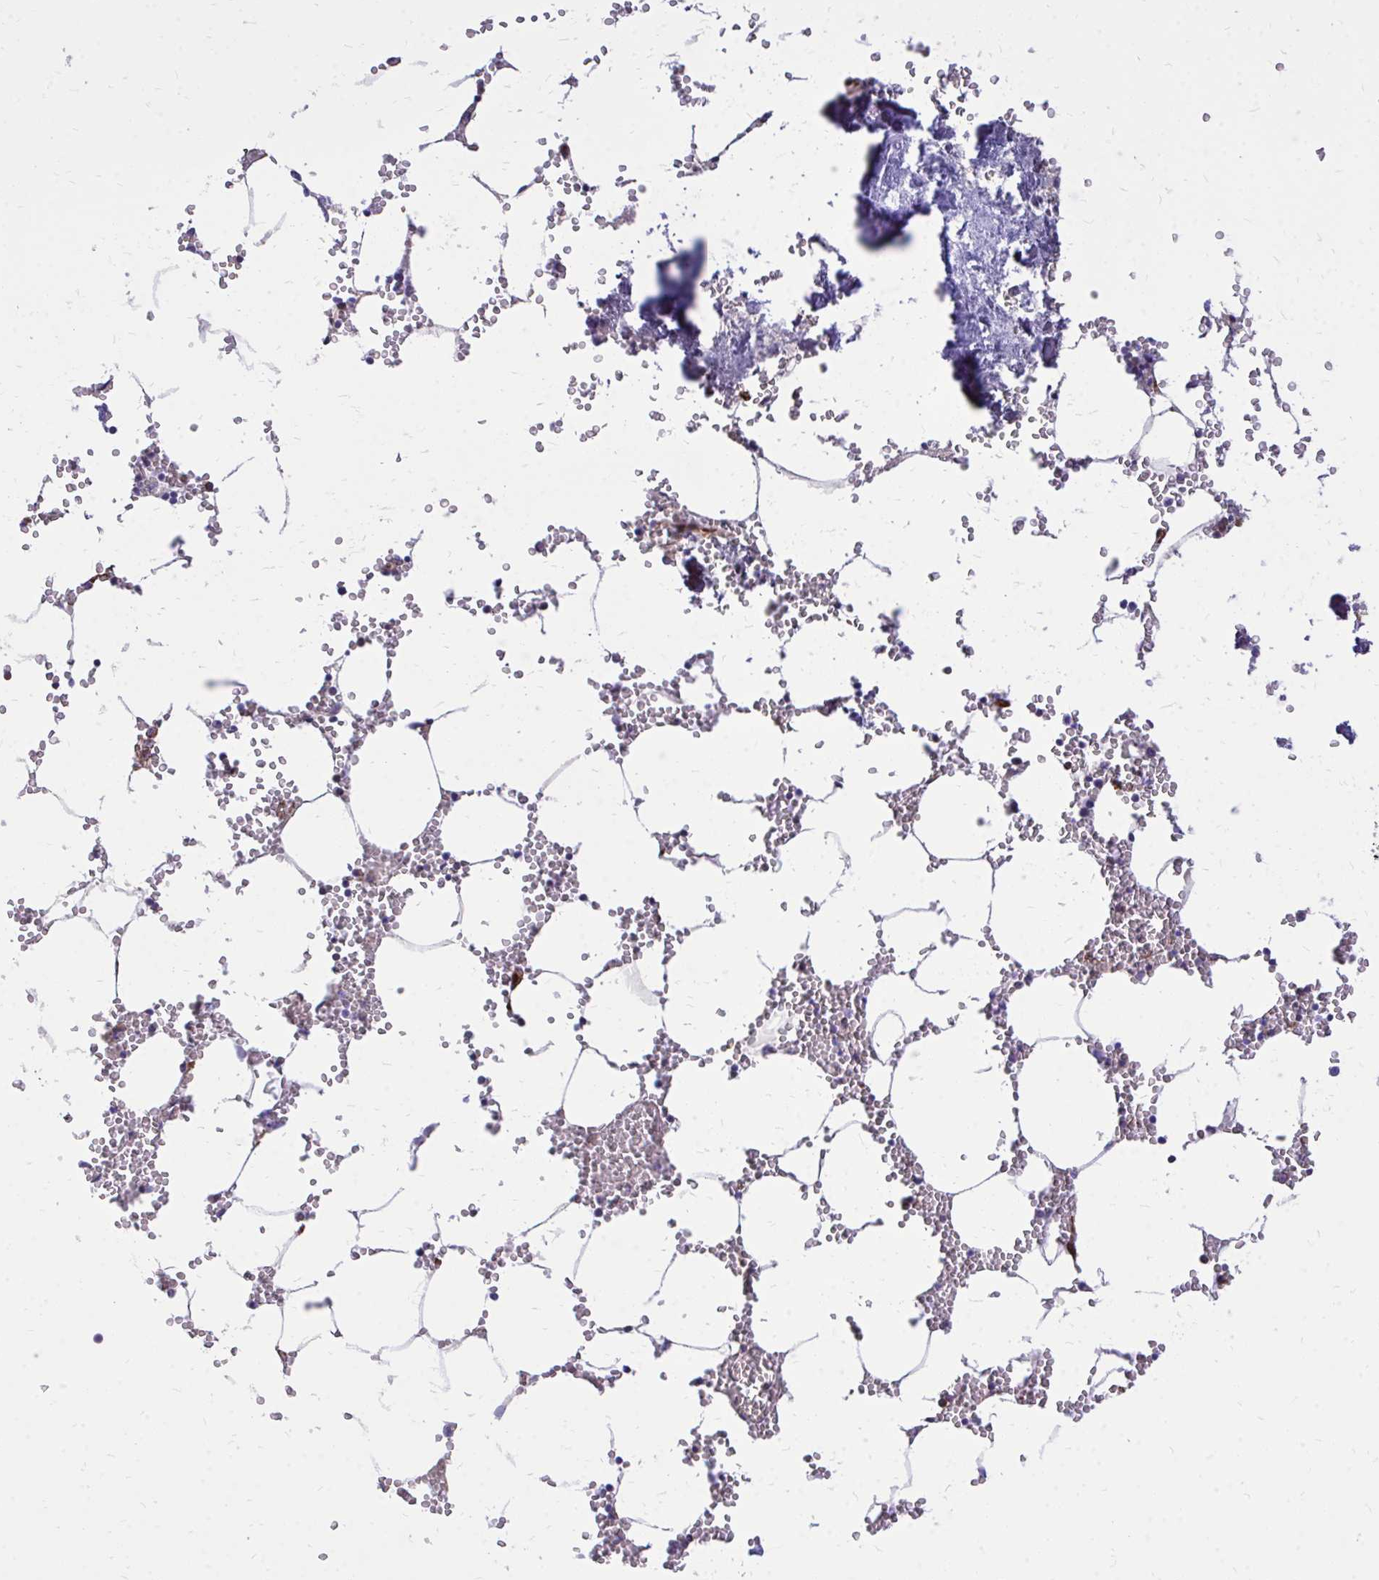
{"staining": {"intensity": "negative", "quantity": "none", "location": "none"}, "tissue": "bone marrow", "cell_type": "Hematopoietic cells", "image_type": "normal", "snomed": [{"axis": "morphology", "description": "Normal tissue, NOS"}, {"axis": "topography", "description": "Bone marrow"}], "caption": "Protein analysis of benign bone marrow exhibits no significant staining in hematopoietic cells.", "gene": "MARCKSL1", "patient": {"sex": "male", "age": 54}}